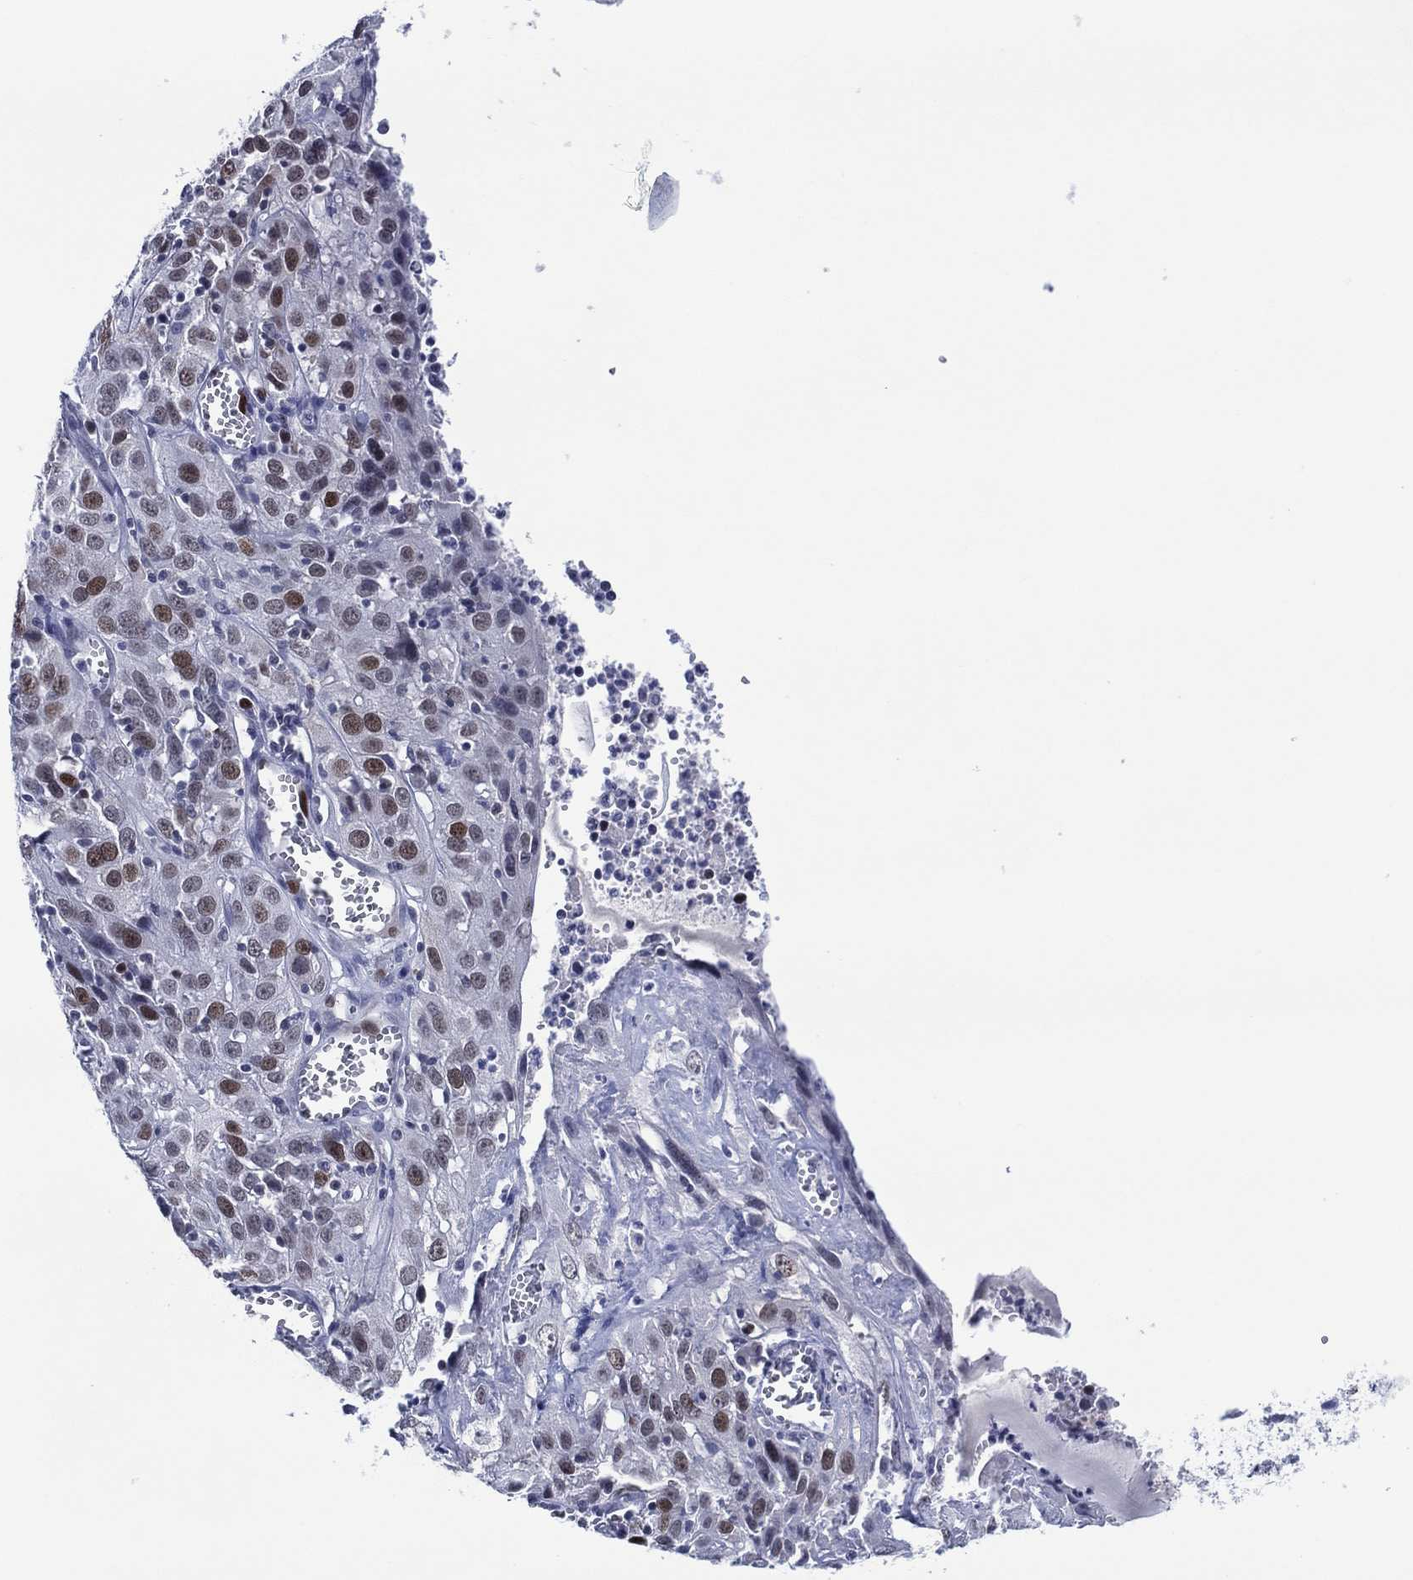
{"staining": {"intensity": "moderate", "quantity": "25%-75%", "location": "nuclear"}, "tissue": "cervical cancer", "cell_type": "Tumor cells", "image_type": "cancer", "snomed": [{"axis": "morphology", "description": "Squamous cell carcinoma, NOS"}, {"axis": "topography", "description": "Cervix"}], "caption": "A brown stain highlights moderate nuclear staining of a protein in human cervical squamous cell carcinoma tumor cells. The staining was performed using DAB (3,3'-diaminobenzidine), with brown indicating positive protein expression. Nuclei are stained blue with hematoxylin.", "gene": "GATA6", "patient": {"sex": "female", "age": 32}}